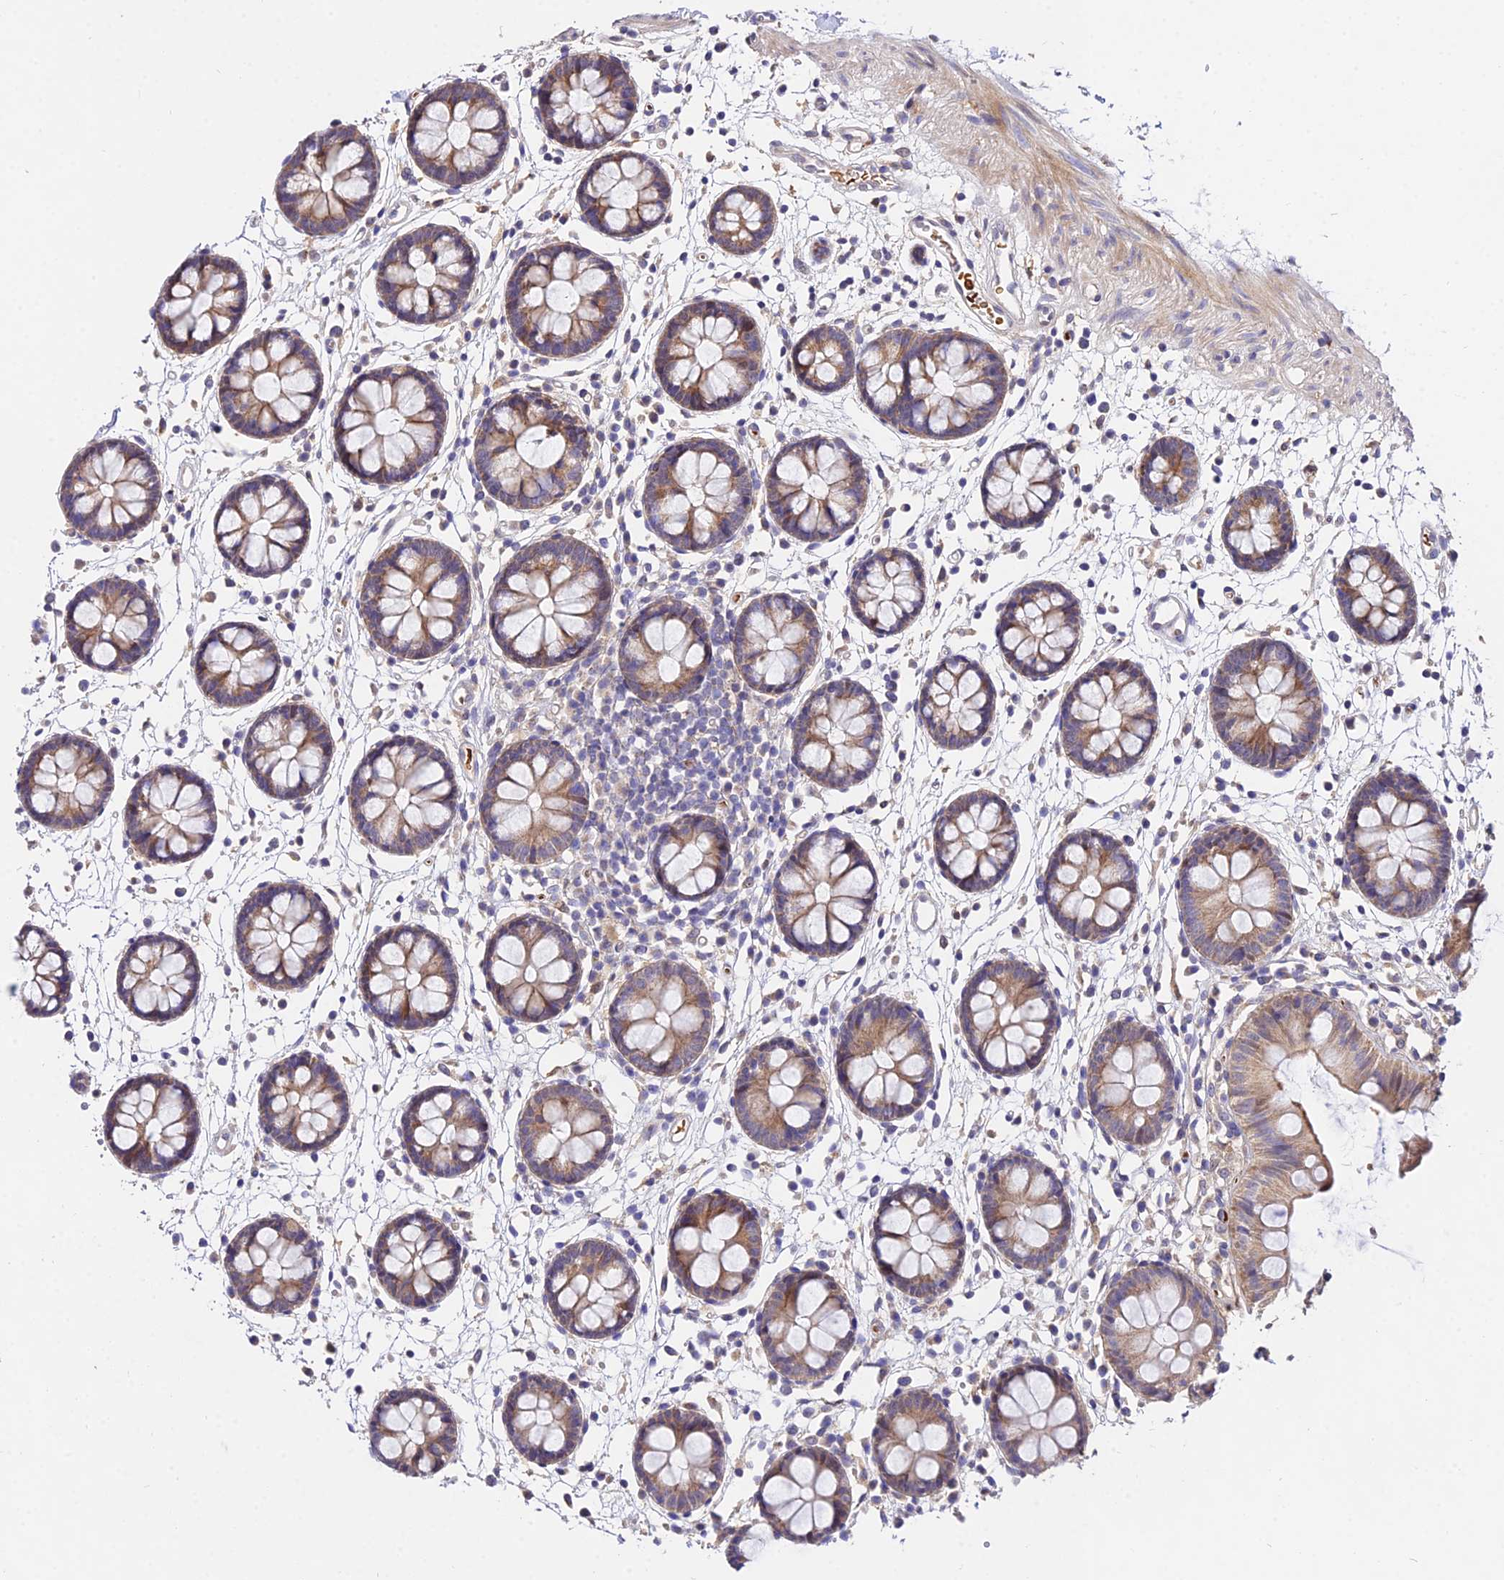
{"staining": {"intensity": "negative", "quantity": "none", "location": "none"}, "tissue": "colon", "cell_type": "Endothelial cells", "image_type": "normal", "snomed": [{"axis": "morphology", "description": "Normal tissue, NOS"}, {"axis": "topography", "description": "Colon"}], "caption": "This is an immunohistochemistry micrograph of normal human colon. There is no expression in endothelial cells.", "gene": "WDR5B", "patient": {"sex": "male", "age": 56}}